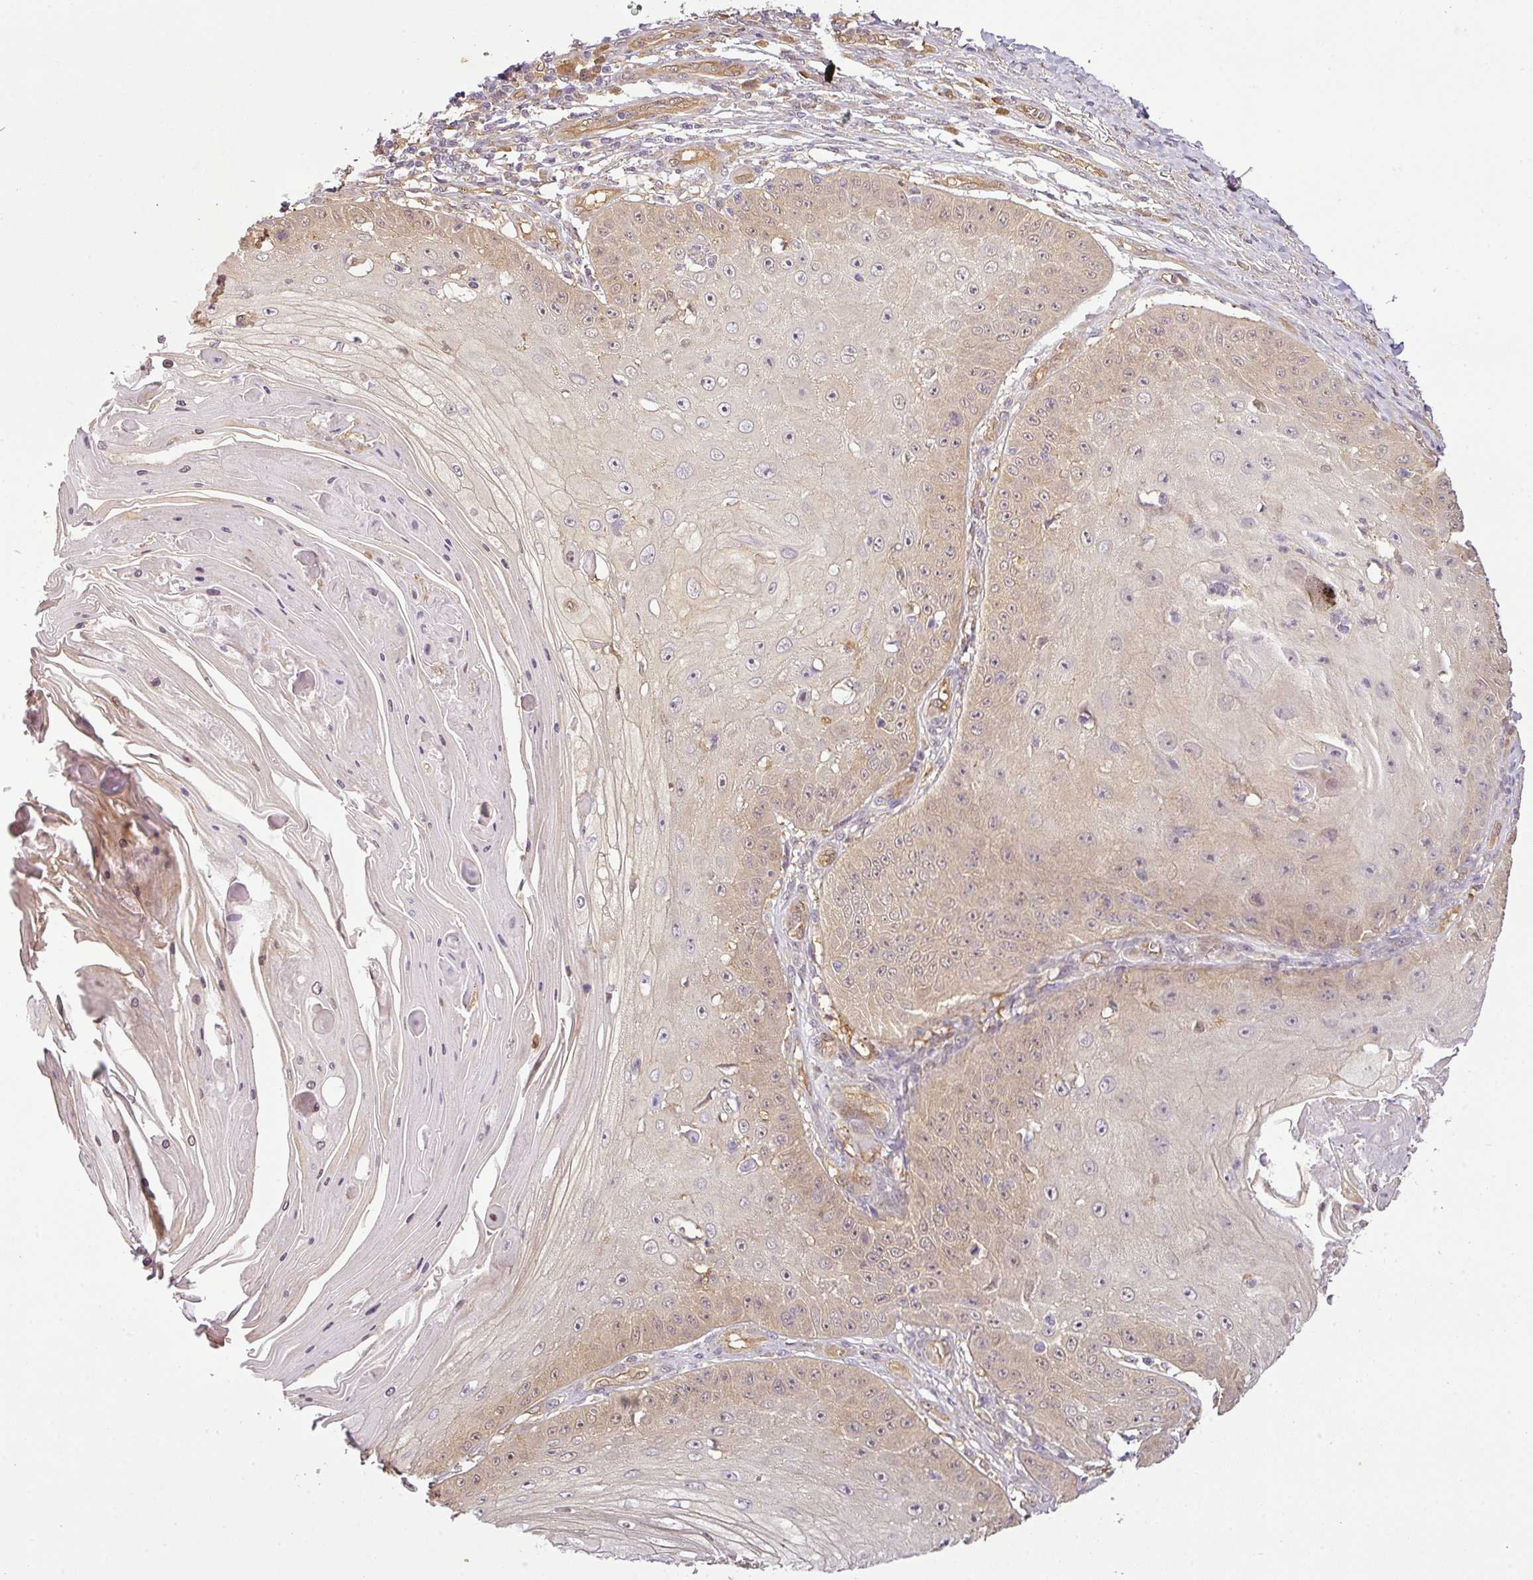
{"staining": {"intensity": "weak", "quantity": "<25%", "location": "cytoplasmic/membranous"}, "tissue": "skin cancer", "cell_type": "Tumor cells", "image_type": "cancer", "snomed": [{"axis": "morphology", "description": "Squamous cell carcinoma, NOS"}, {"axis": "topography", "description": "Skin"}], "caption": "This is an IHC photomicrograph of human skin squamous cell carcinoma. There is no positivity in tumor cells.", "gene": "ANKRD18A", "patient": {"sex": "male", "age": 70}}